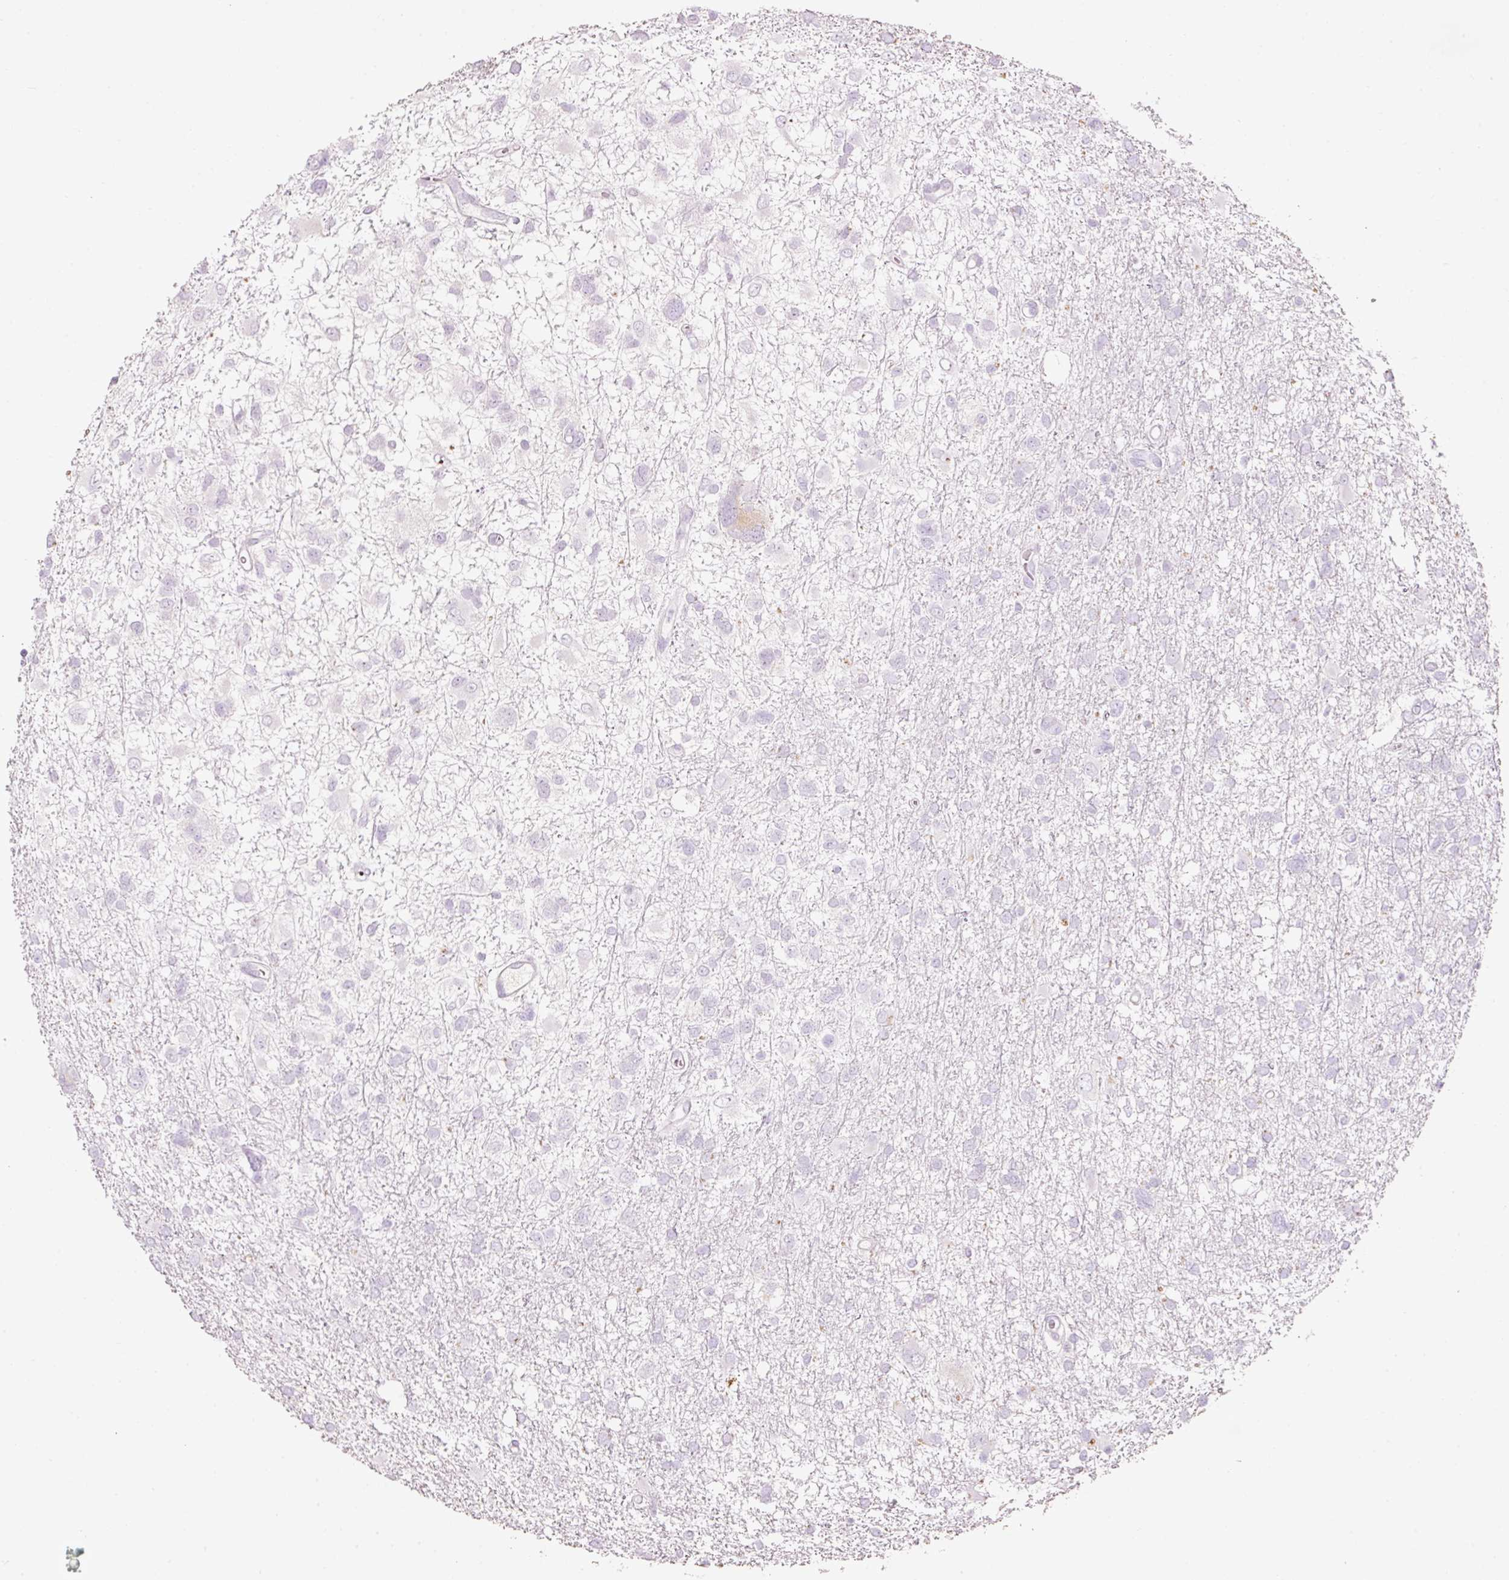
{"staining": {"intensity": "negative", "quantity": "none", "location": "none"}, "tissue": "glioma", "cell_type": "Tumor cells", "image_type": "cancer", "snomed": [{"axis": "morphology", "description": "Glioma, malignant, High grade"}, {"axis": "topography", "description": "Brain"}], "caption": "There is no significant staining in tumor cells of glioma.", "gene": "MFAP4", "patient": {"sex": "male", "age": 61}}